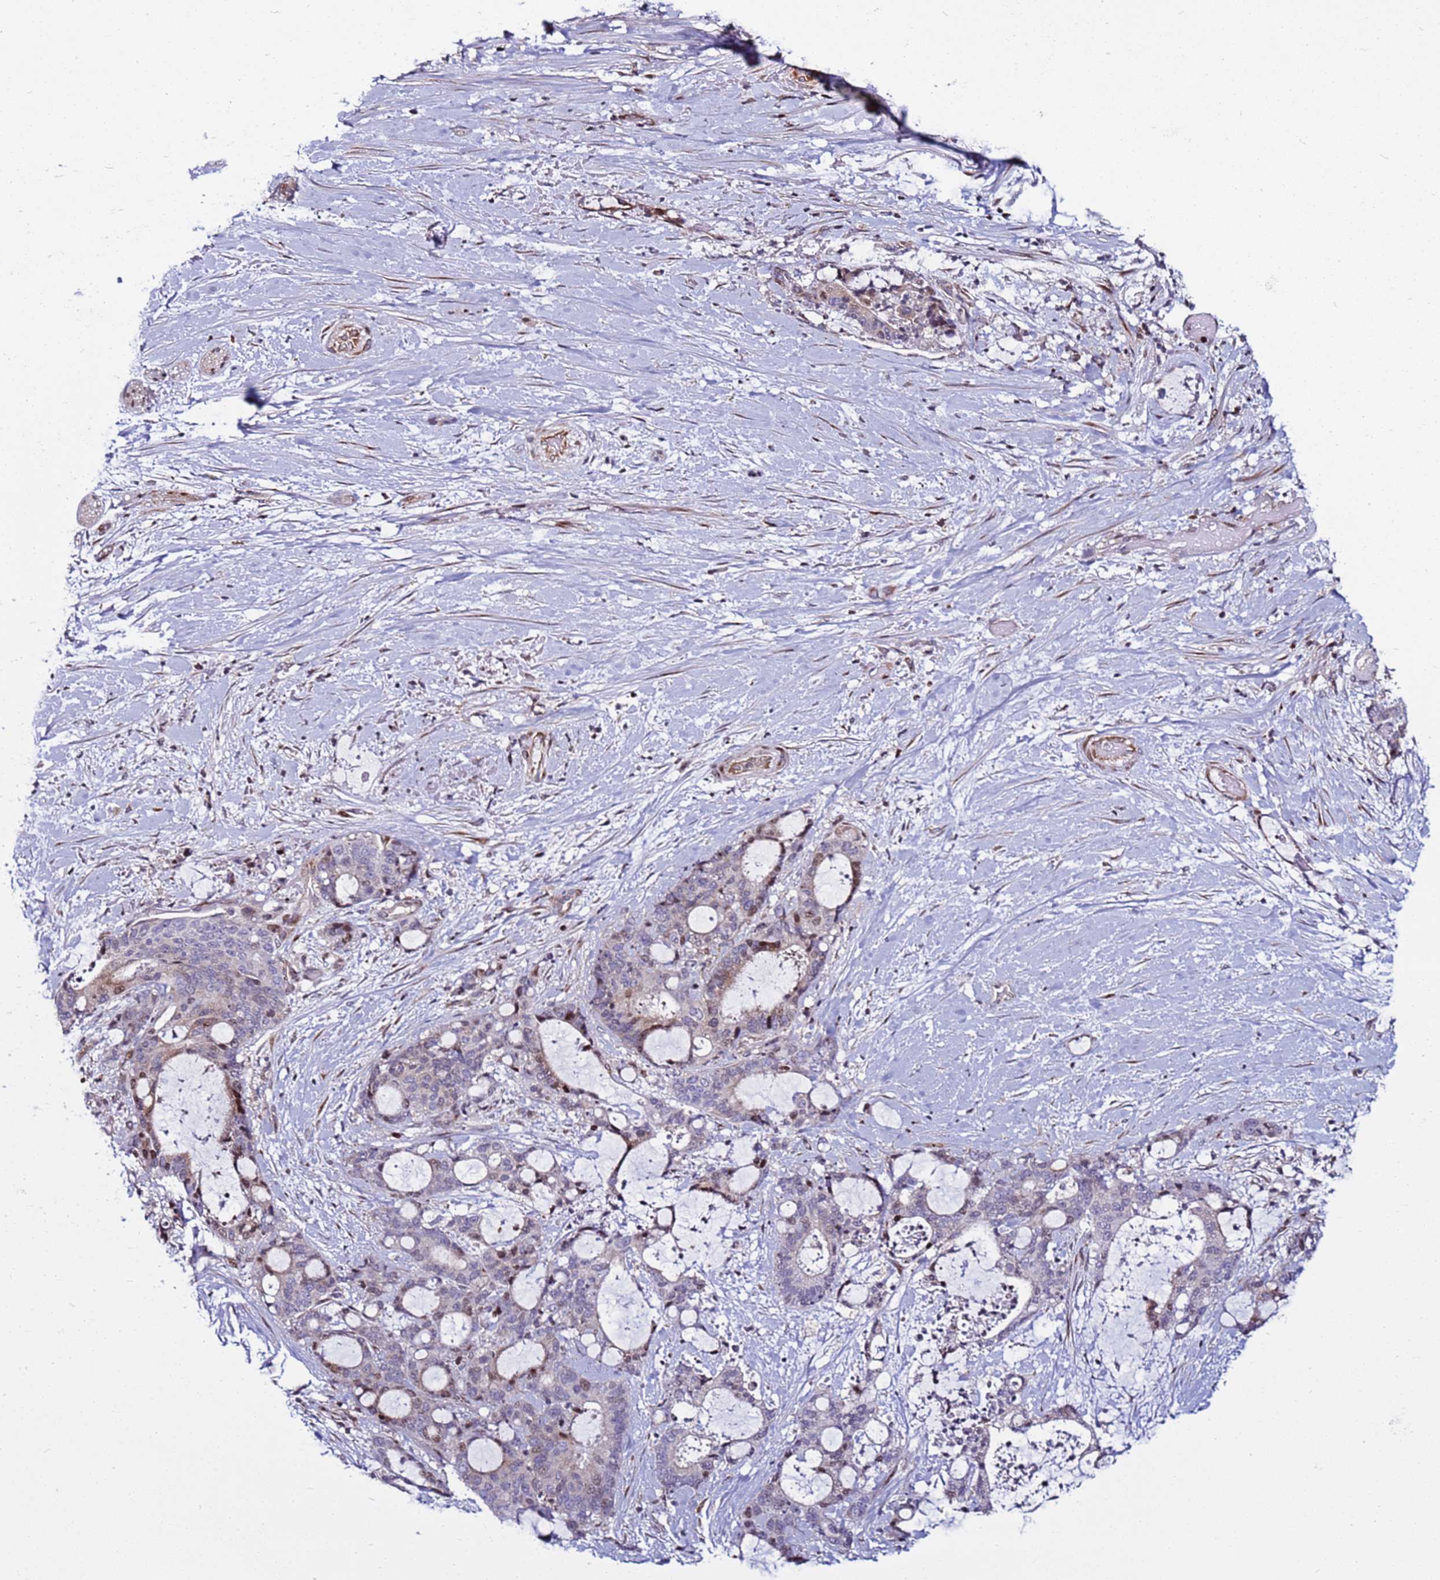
{"staining": {"intensity": "moderate", "quantity": "<25%", "location": "nuclear"}, "tissue": "liver cancer", "cell_type": "Tumor cells", "image_type": "cancer", "snomed": [{"axis": "morphology", "description": "Normal tissue, NOS"}, {"axis": "morphology", "description": "Cholangiocarcinoma"}, {"axis": "topography", "description": "Liver"}, {"axis": "topography", "description": "Peripheral nerve tissue"}], "caption": "DAB (3,3'-diaminobenzidine) immunohistochemical staining of human cholangiocarcinoma (liver) shows moderate nuclear protein positivity in about <25% of tumor cells. Nuclei are stained in blue.", "gene": "WBP11", "patient": {"sex": "female", "age": 73}}